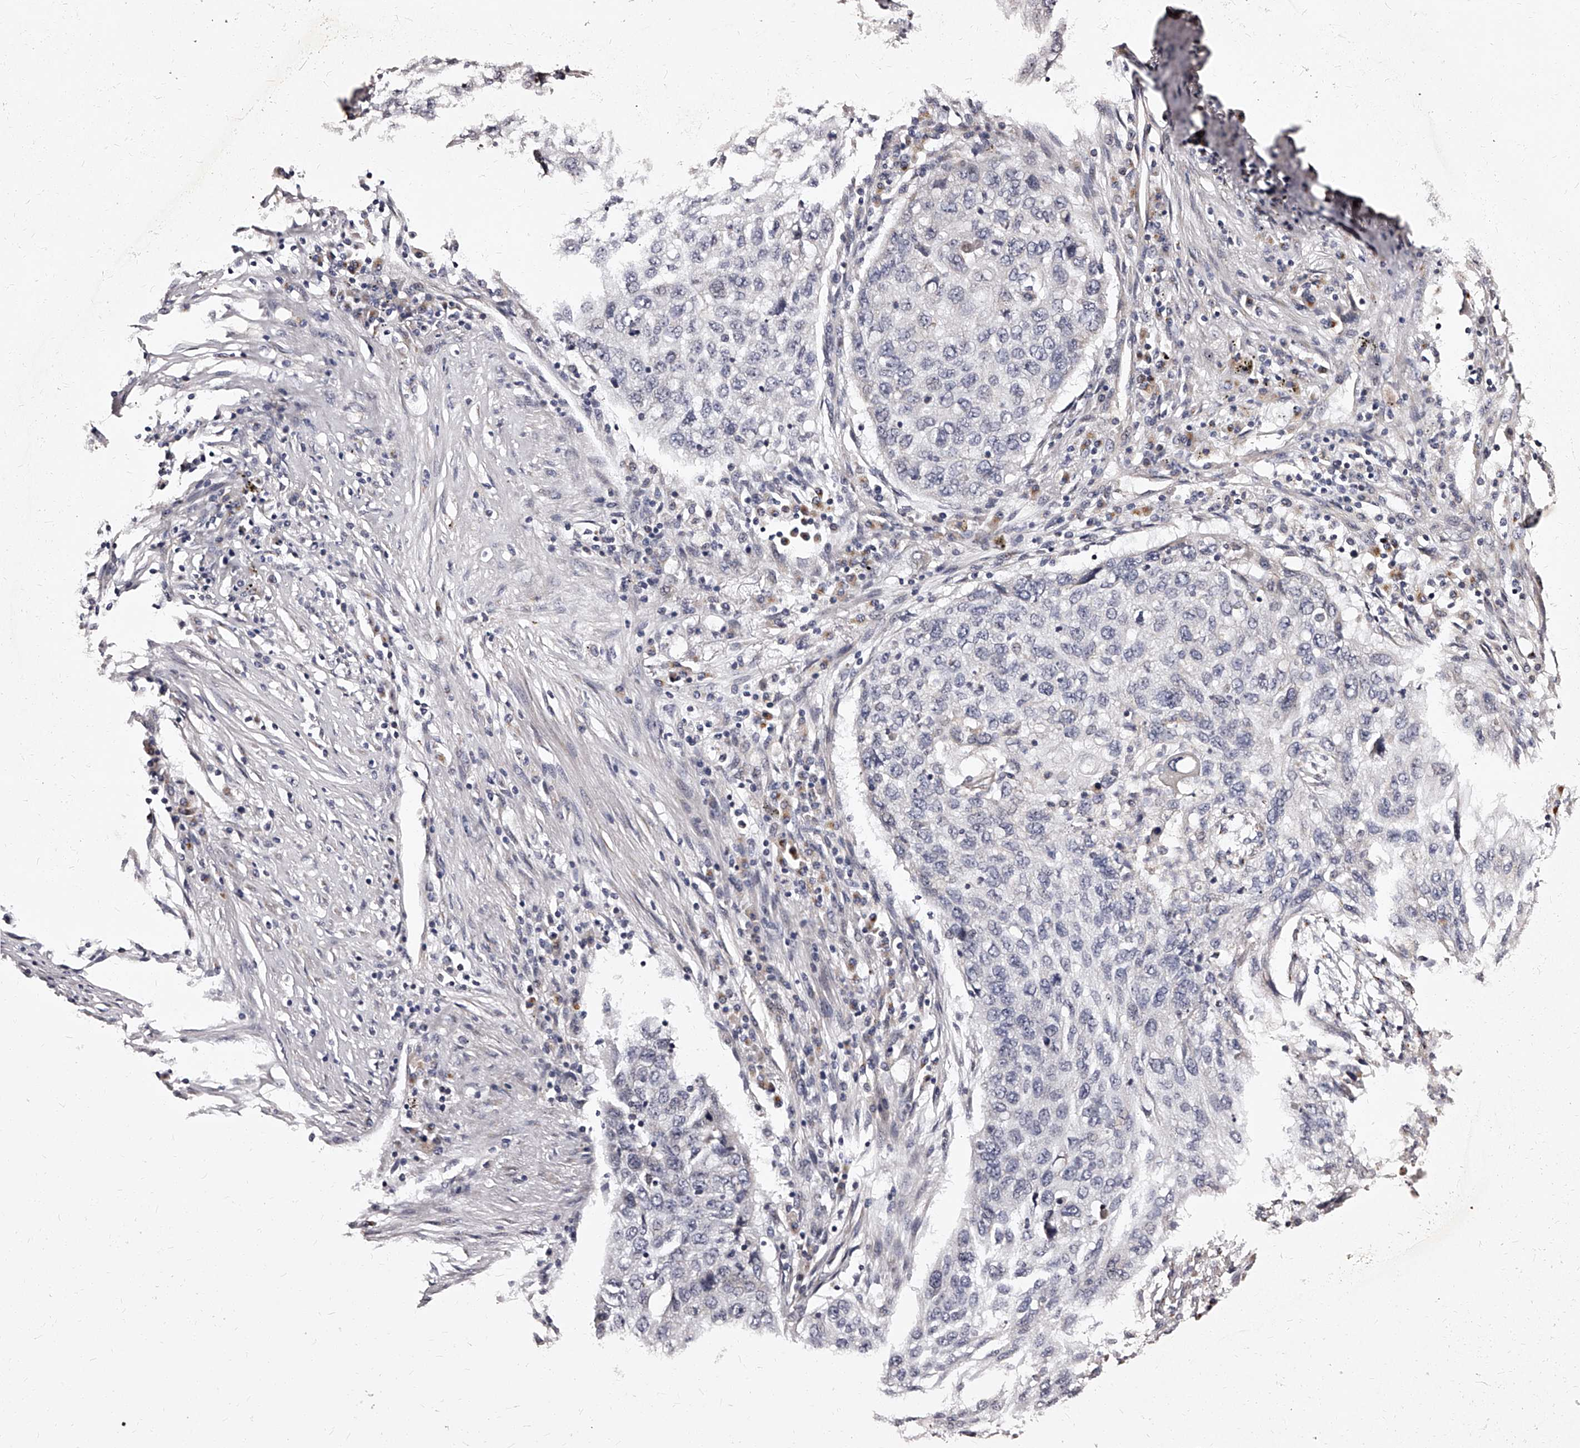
{"staining": {"intensity": "negative", "quantity": "none", "location": "none"}, "tissue": "lung cancer", "cell_type": "Tumor cells", "image_type": "cancer", "snomed": [{"axis": "morphology", "description": "Squamous cell carcinoma, NOS"}, {"axis": "topography", "description": "Lung"}], "caption": "Tumor cells are negative for brown protein staining in squamous cell carcinoma (lung).", "gene": "RSC1A1", "patient": {"sex": "female", "age": 63}}